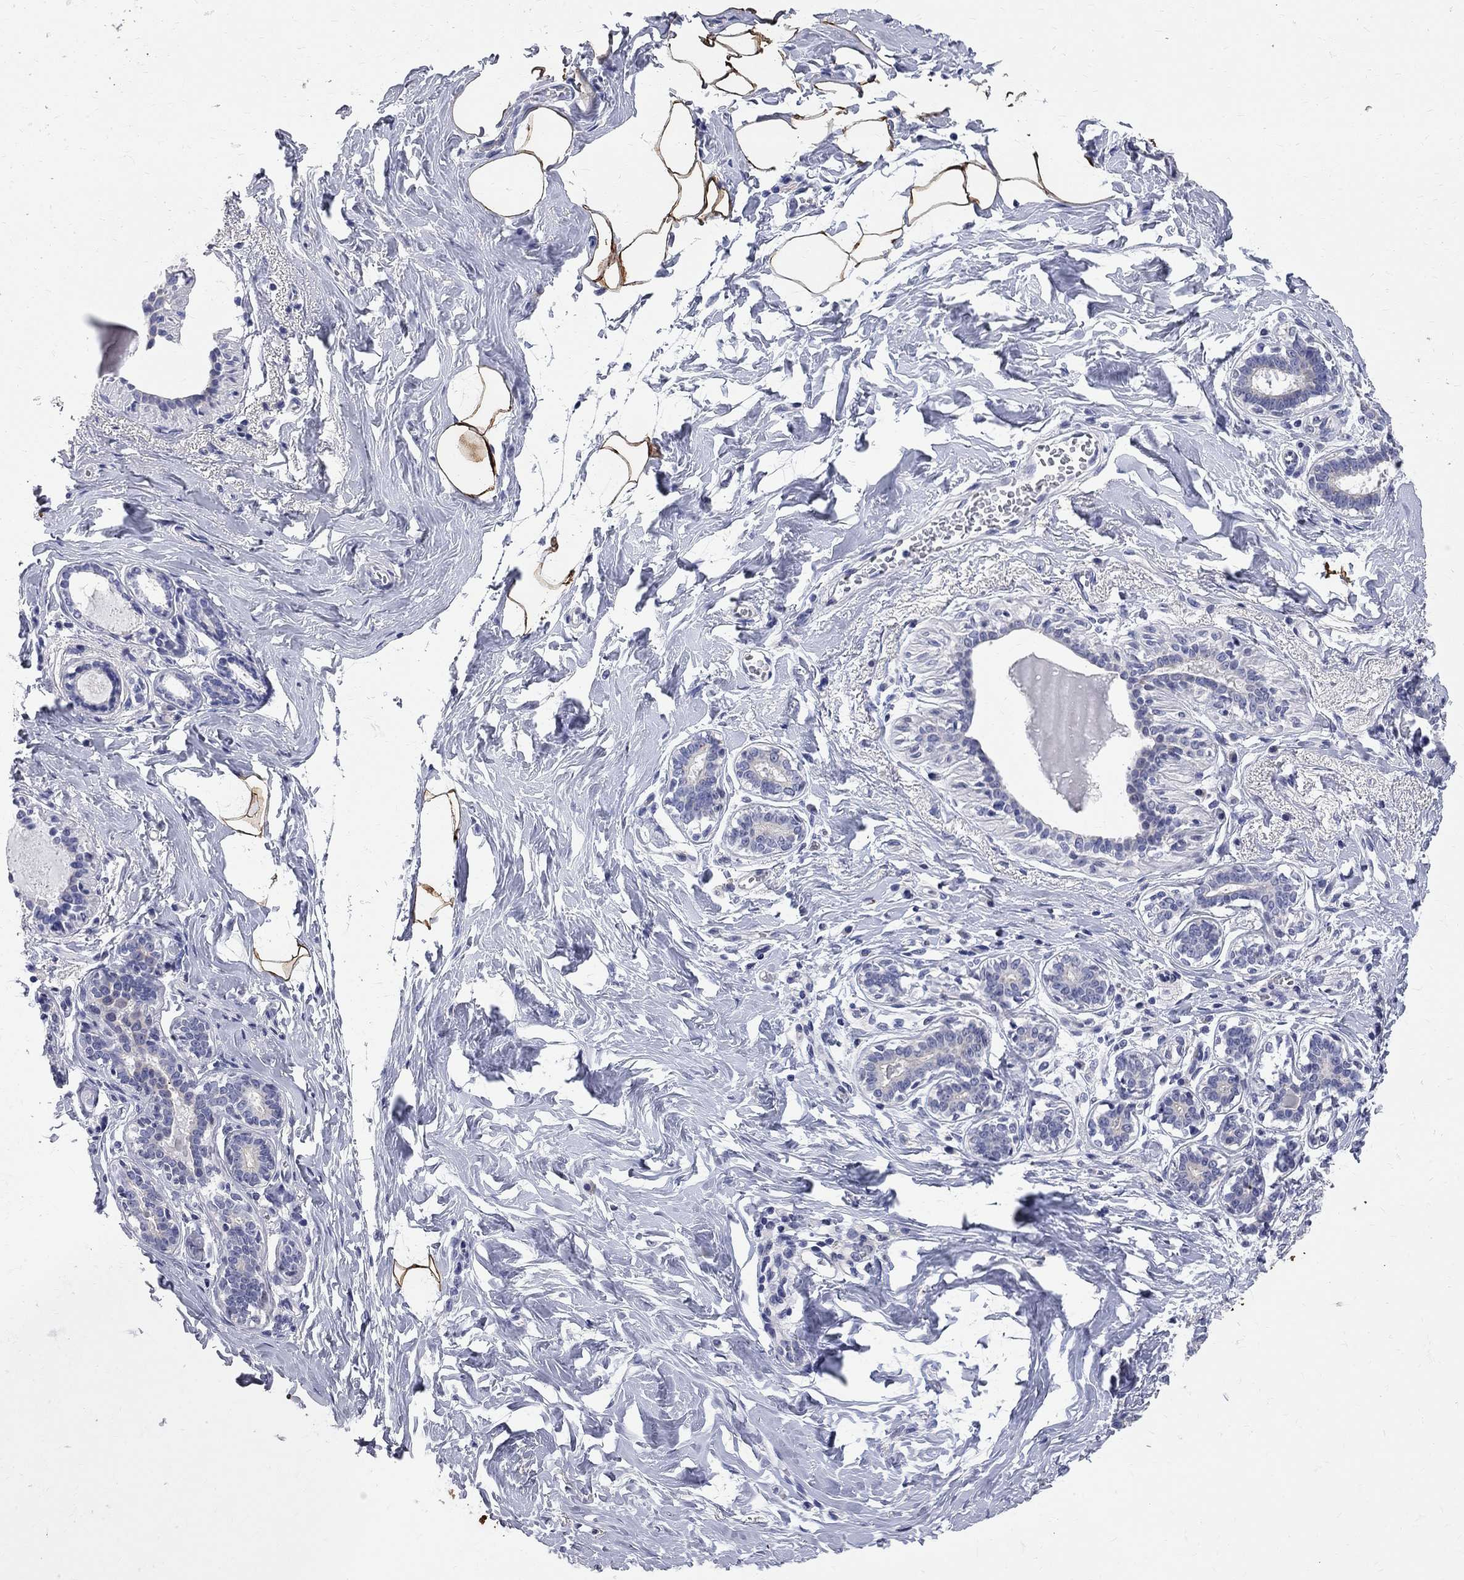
{"staining": {"intensity": "strong", "quantity": ">75%", "location": "cytoplasmic/membranous"}, "tissue": "breast", "cell_type": "Adipocytes", "image_type": "normal", "snomed": [{"axis": "morphology", "description": "Normal tissue, NOS"}, {"axis": "morphology", "description": "Lobular carcinoma, in situ"}, {"axis": "topography", "description": "Breast"}], "caption": "High-power microscopy captured an IHC histopathology image of normal breast, revealing strong cytoplasmic/membranous staining in approximately >75% of adipocytes.", "gene": "ACSL1", "patient": {"sex": "female", "age": 35}}